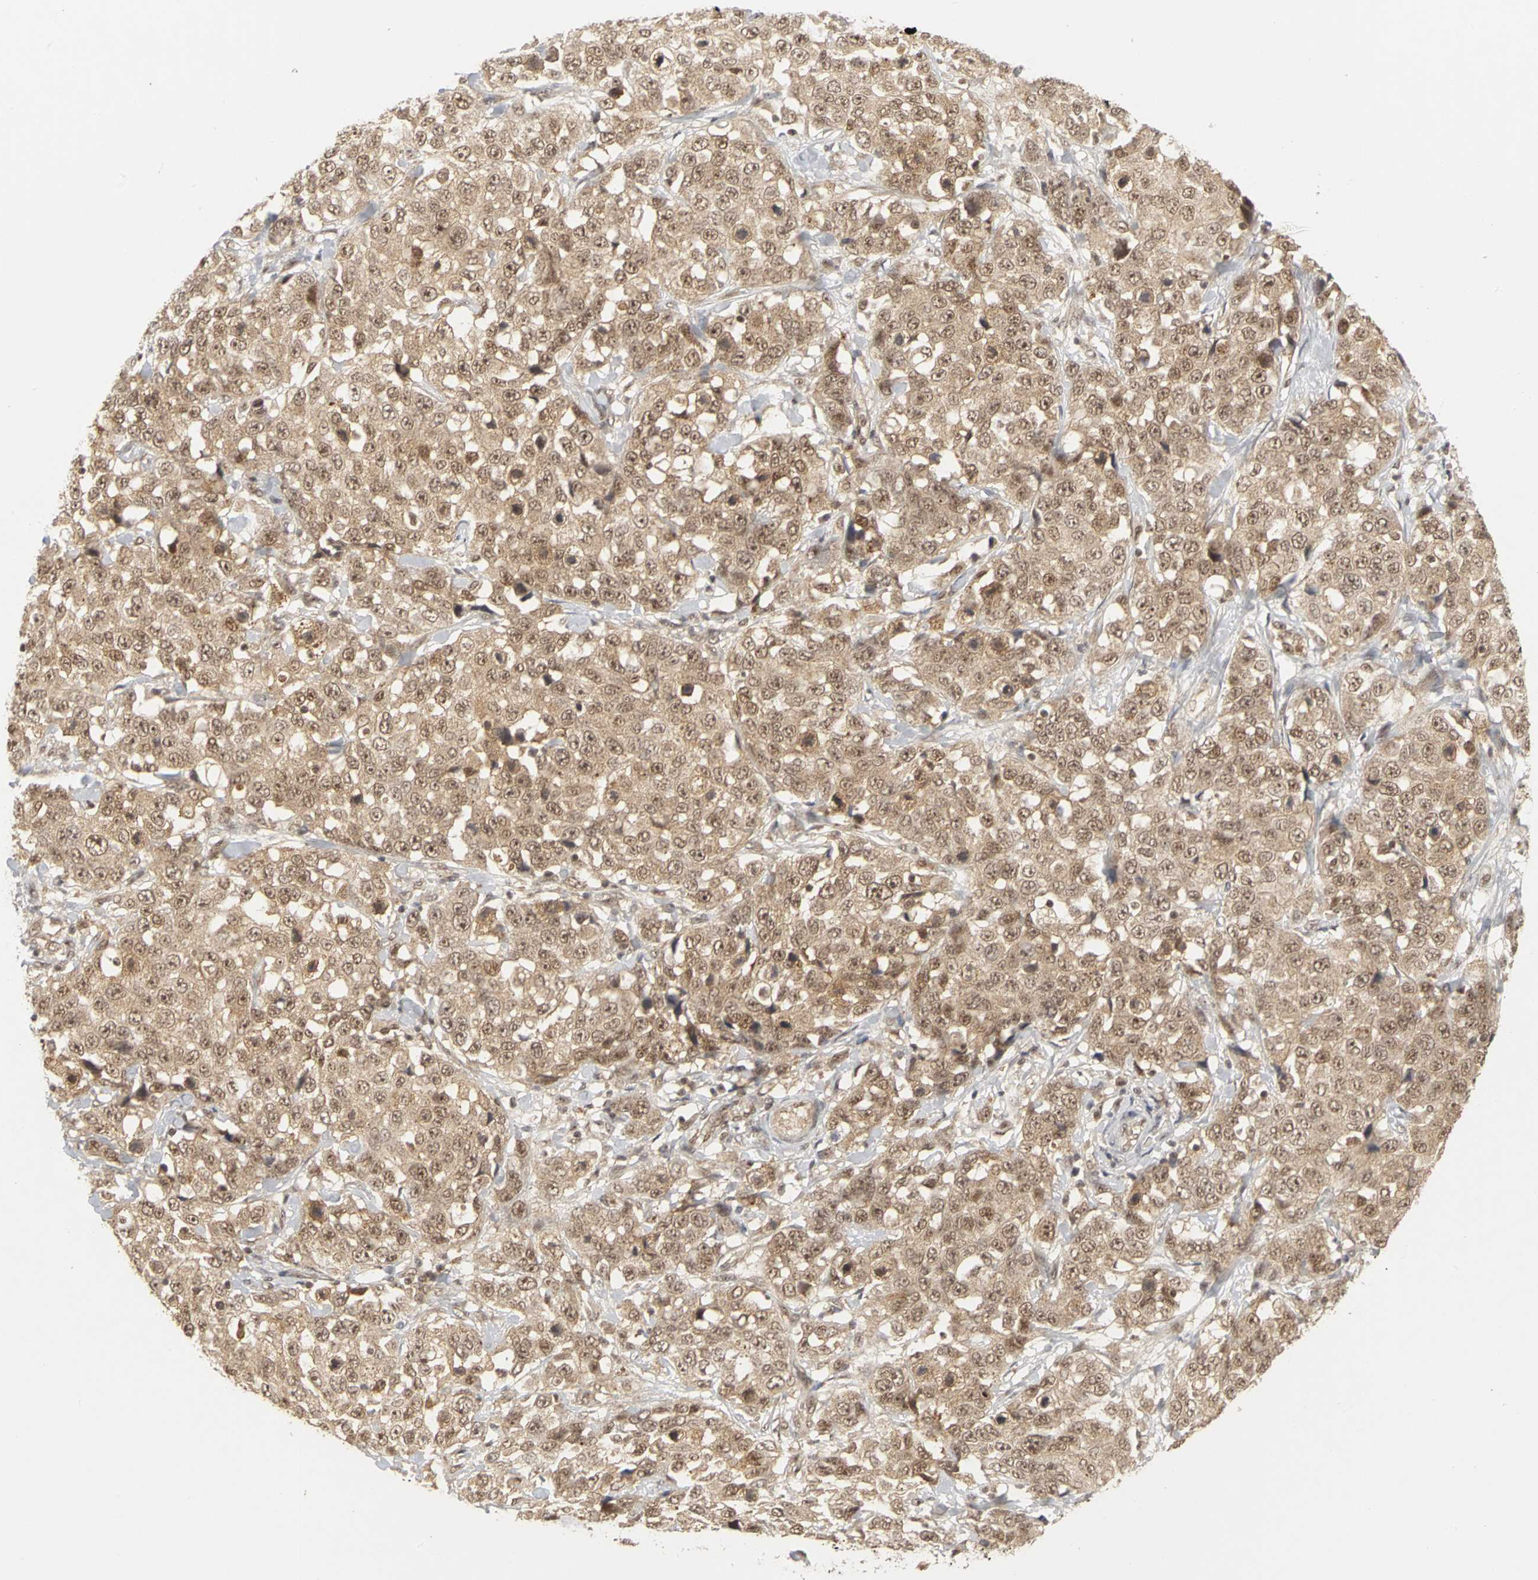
{"staining": {"intensity": "moderate", "quantity": ">75%", "location": "cytoplasmic/membranous,nuclear"}, "tissue": "stomach cancer", "cell_type": "Tumor cells", "image_type": "cancer", "snomed": [{"axis": "morphology", "description": "Normal tissue, NOS"}, {"axis": "morphology", "description": "Adenocarcinoma, NOS"}, {"axis": "topography", "description": "Stomach"}], "caption": "This image exhibits adenocarcinoma (stomach) stained with IHC to label a protein in brown. The cytoplasmic/membranous and nuclear of tumor cells show moderate positivity for the protein. Nuclei are counter-stained blue.", "gene": "CSNK2B", "patient": {"sex": "male", "age": 48}}